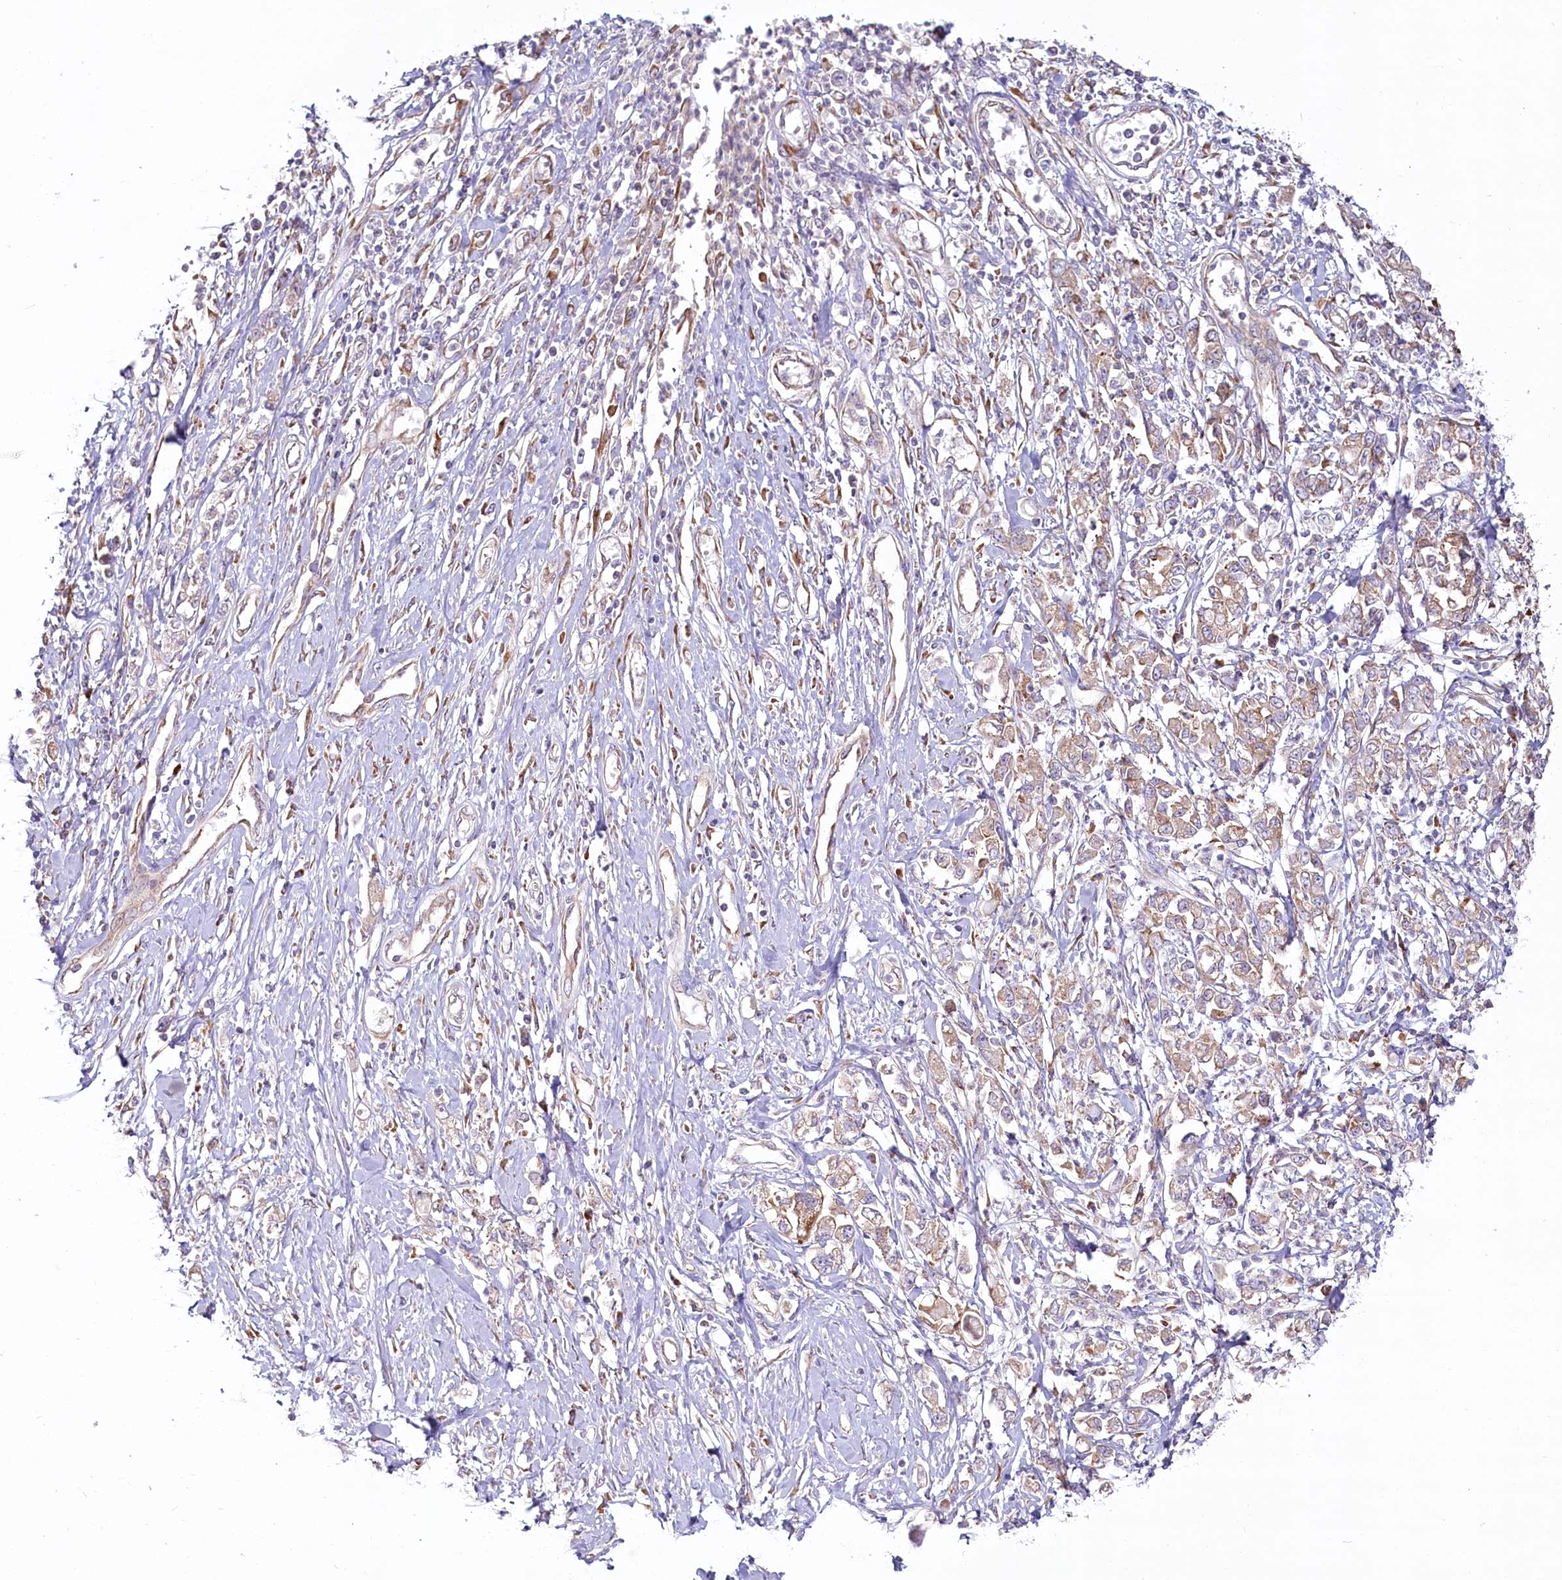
{"staining": {"intensity": "weak", "quantity": ">75%", "location": "cytoplasmic/membranous"}, "tissue": "stomach cancer", "cell_type": "Tumor cells", "image_type": "cancer", "snomed": [{"axis": "morphology", "description": "Adenocarcinoma, NOS"}, {"axis": "topography", "description": "Stomach"}], "caption": "Protein staining of stomach cancer (adenocarcinoma) tissue reveals weak cytoplasmic/membranous positivity in about >75% of tumor cells. (DAB (3,3'-diaminobenzidine) IHC with brightfield microscopy, high magnification).", "gene": "HARS2", "patient": {"sex": "female", "age": 76}}